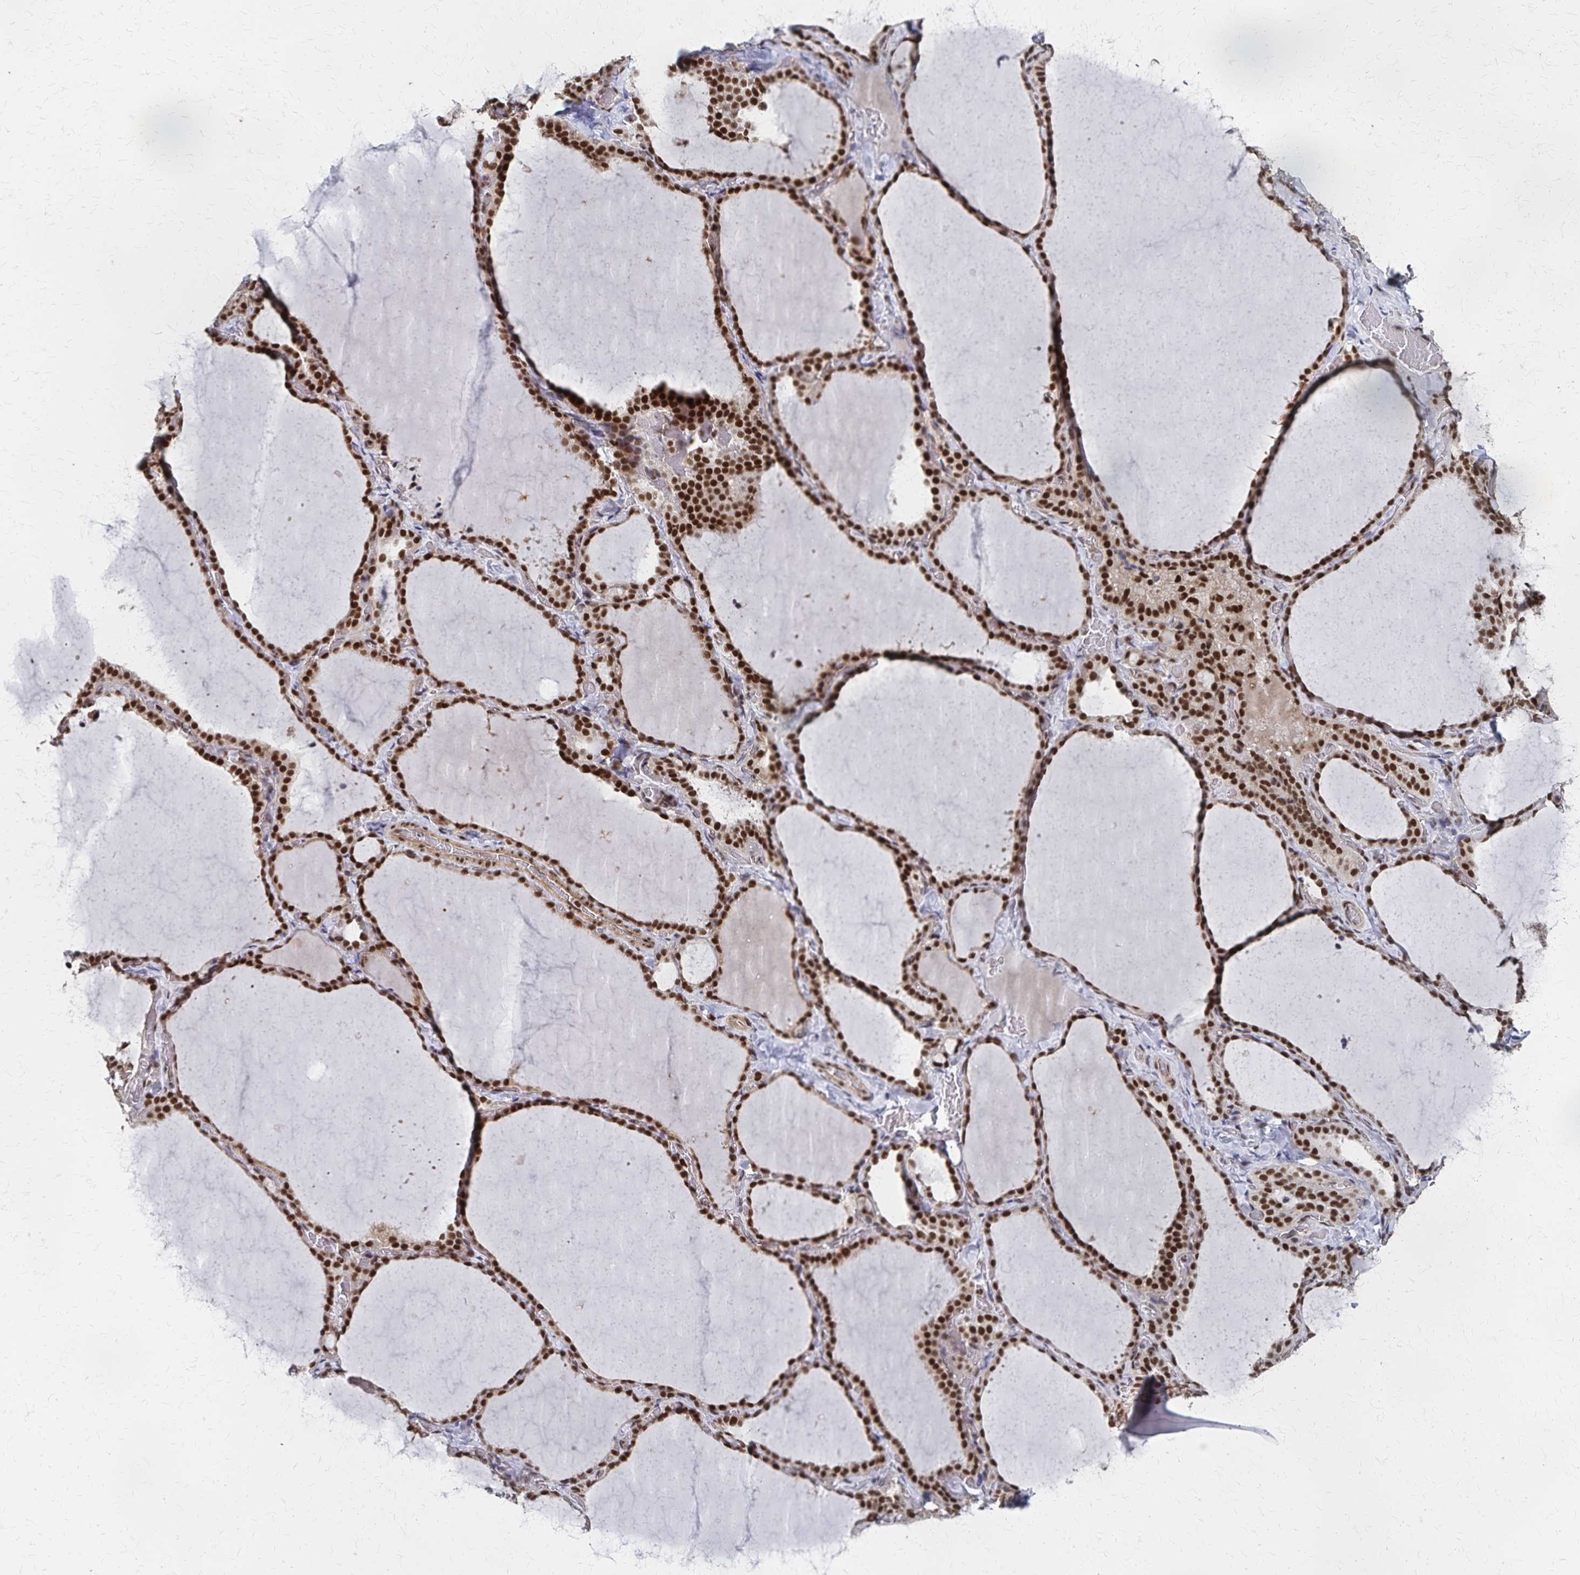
{"staining": {"intensity": "strong", "quantity": ">75%", "location": "nuclear"}, "tissue": "thyroid gland", "cell_type": "Glandular cells", "image_type": "normal", "snomed": [{"axis": "morphology", "description": "Normal tissue, NOS"}, {"axis": "topography", "description": "Thyroid gland"}], "caption": "Immunohistochemistry image of normal thyroid gland: thyroid gland stained using immunohistochemistry demonstrates high levels of strong protein expression localized specifically in the nuclear of glandular cells, appearing as a nuclear brown color.", "gene": "GTF2B", "patient": {"sex": "female", "age": 22}}